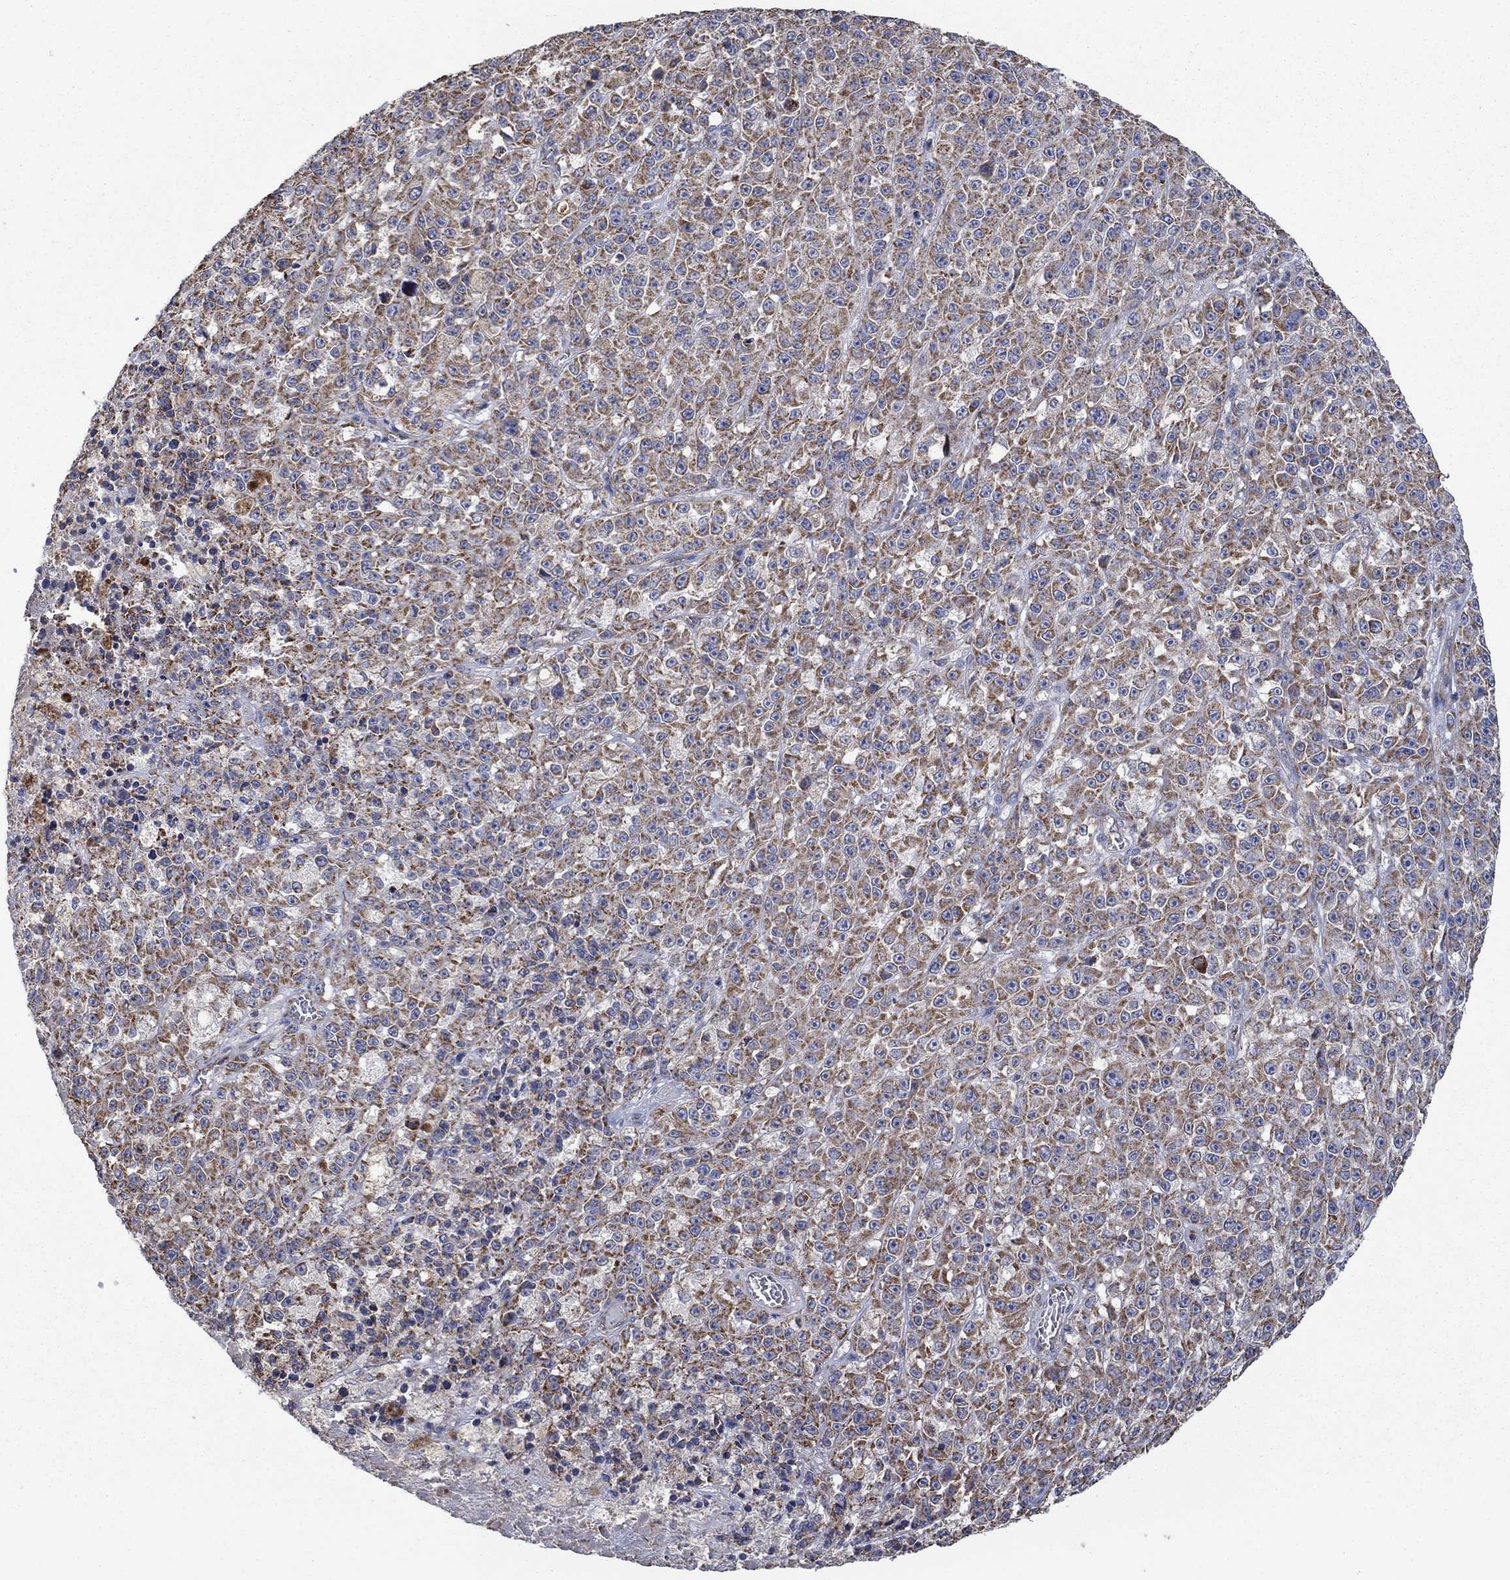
{"staining": {"intensity": "strong", "quantity": ">75%", "location": "cytoplasmic/membranous"}, "tissue": "melanoma", "cell_type": "Tumor cells", "image_type": "cancer", "snomed": [{"axis": "morphology", "description": "Malignant melanoma, NOS"}, {"axis": "topography", "description": "Skin"}], "caption": "Melanoma stained with IHC exhibits strong cytoplasmic/membranous positivity in about >75% of tumor cells.", "gene": "HID1", "patient": {"sex": "female", "age": 58}}